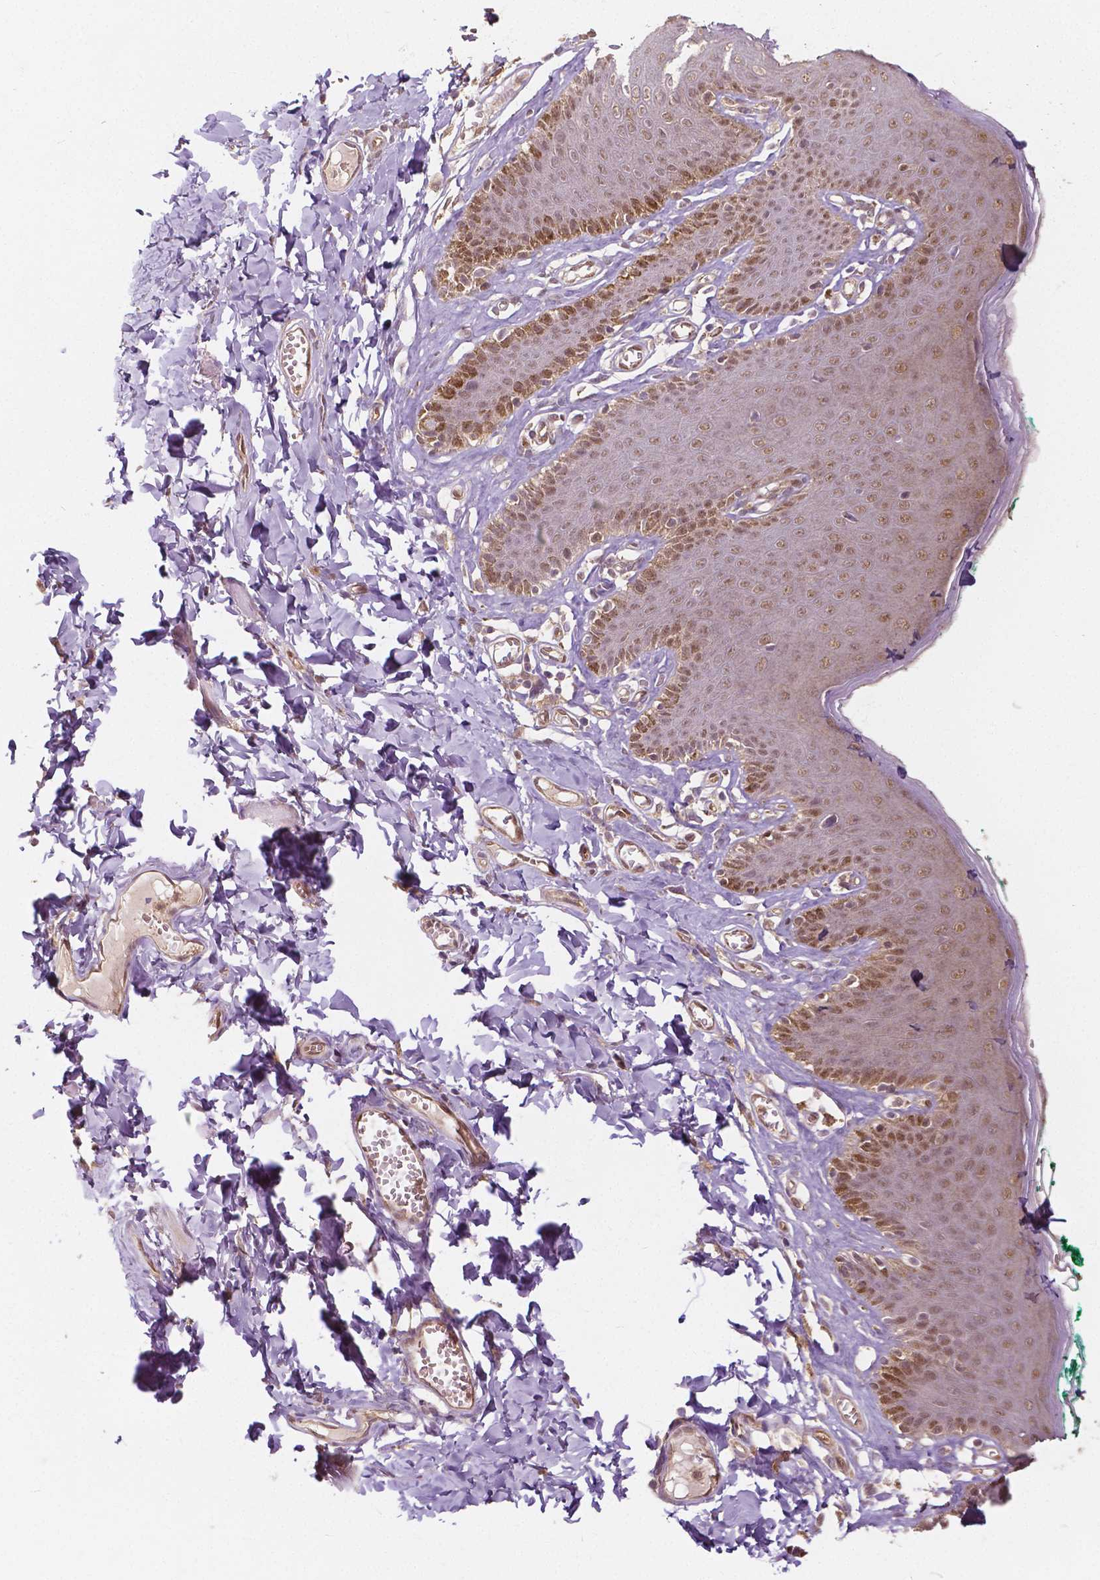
{"staining": {"intensity": "moderate", "quantity": "25%-75%", "location": "cytoplasmic/membranous,nuclear"}, "tissue": "skin", "cell_type": "Epidermal cells", "image_type": "normal", "snomed": [{"axis": "morphology", "description": "Normal tissue, NOS"}, {"axis": "topography", "description": "Vulva"}, {"axis": "topography", "description": "Peripheral nerve tissue"}], "caption": "The photomicrograph exhibits immunohistochemical staining of normal skin. There is moderate cytoplasmic/membranous,nuclear positivity is appreciated in about 25%-75% of epidermal cells. (Stains: DAB (3,3'-diaminobenzidine) in brown, nuclei in blue, Microscopy: brightfield microscopy at high magnification).", "gene": "NAPRT", "patient": {"sex": "female", "age": 66}}